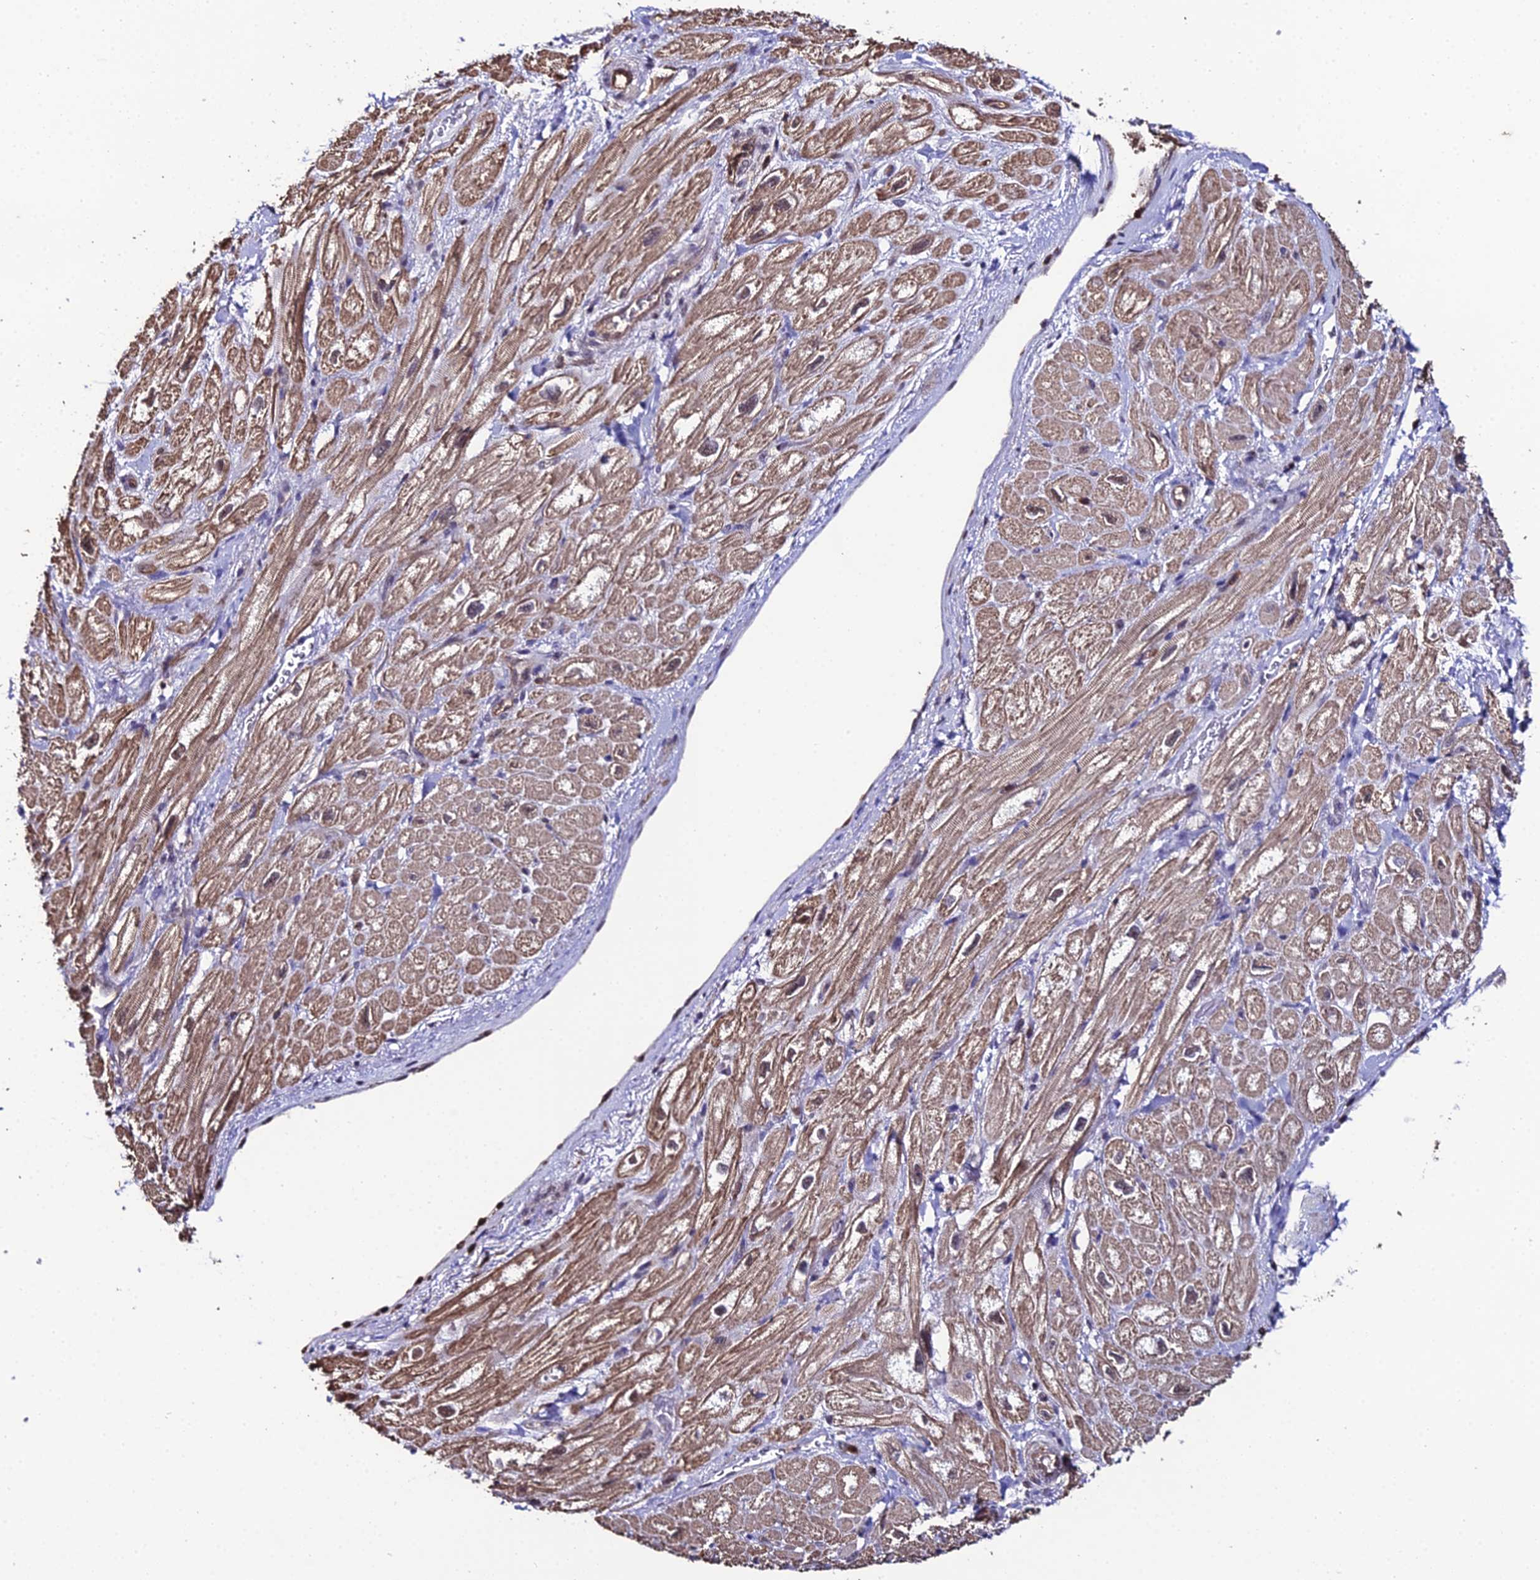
{"staining": {"intensity": "weak", "quantity": ">75%", "location": "cytoplasmic/membranous"}, "tissue": "heart muscle", "cell_type": "Cardiomyocytes", "image_type": "normal", "snomed": [{"axis": "morphology", "description": "Normal tissue, NOS"}, {"axis": "topography", "description": "Heart"}], "caption": "Heart muscle stained with immunohistochemistry (IHC) demonstrates weak cytoplasmic/membranous expression in about >75% of cardiomyocytes.", "gene": "PPP4C", "patient": {"sex": "male", "age": 65}}